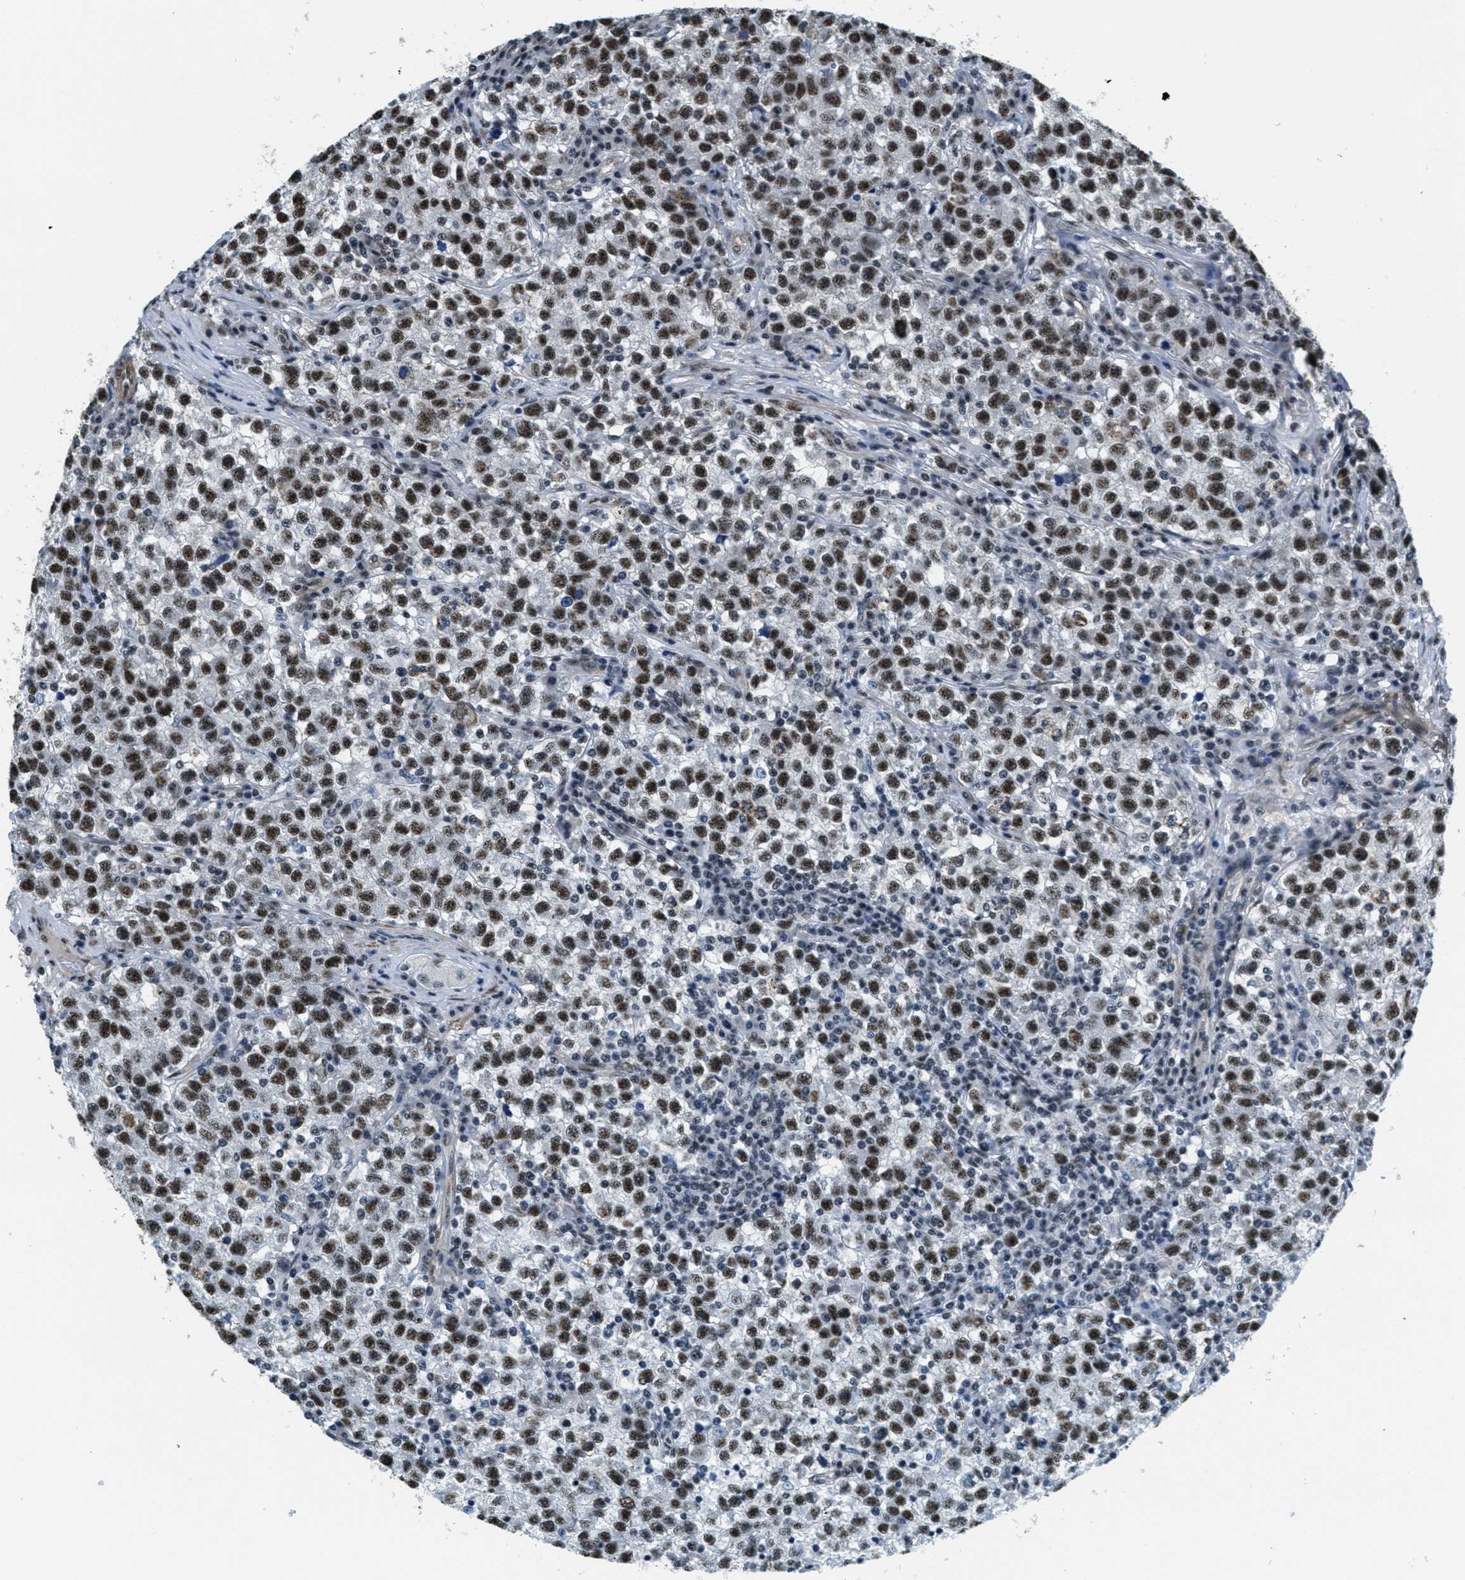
{"staining": {"intensity": "strong", "quantity": ">75%", "location": "nuclear"}, "tissue": "testis cancer", "cell_type": "Tumor cells", "image_type": "cancer", "snomed": [{"axis": "morphology", "description": "Seminoma, NOS"}, {"axis": "topography", "description": "Testis"}], "caption": "Immunohistochemical staining of testis cancer shows strong nuclear protein expression in about >75% of tumor cells.", "gene": "CFAP36", "patient": {"sex": "male", "age": 22}}